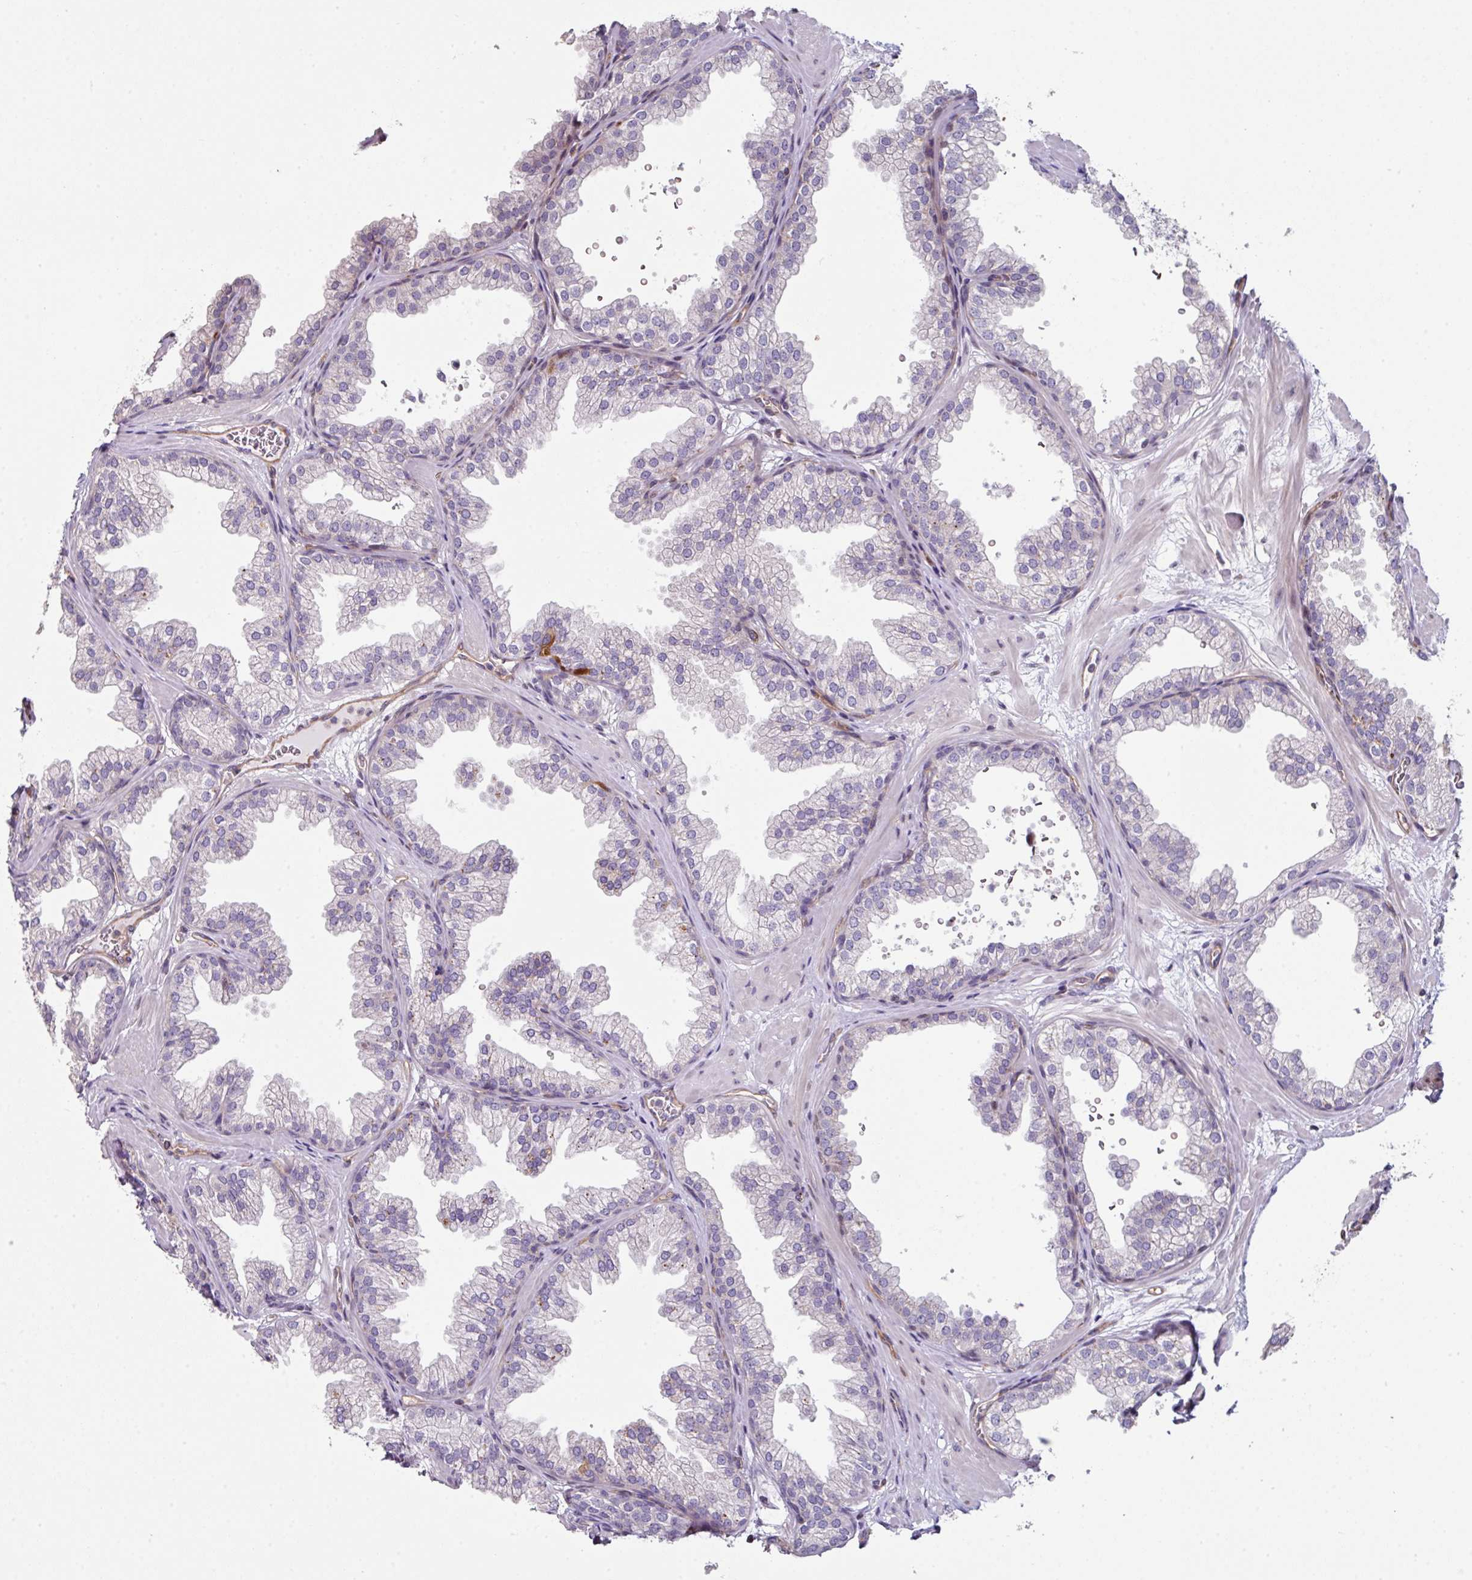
{"staining": {"intensity": "negative", "quantity": "none", "location": "none"}, "tissue": "prostate", "cell_type": "Glandular cells", "image_type": "normal", "snomed": [{"axis": "morphology", "description": "Normal tissue, NOS"}, {"axis": "topography", "description": "Prostate"}], "caption": "Normal prostate was stained to show a protein in brown. There is no significant staining in glandular cells.", "gene": "ANO9", "patient": {"sex": "male", "age": 37}}